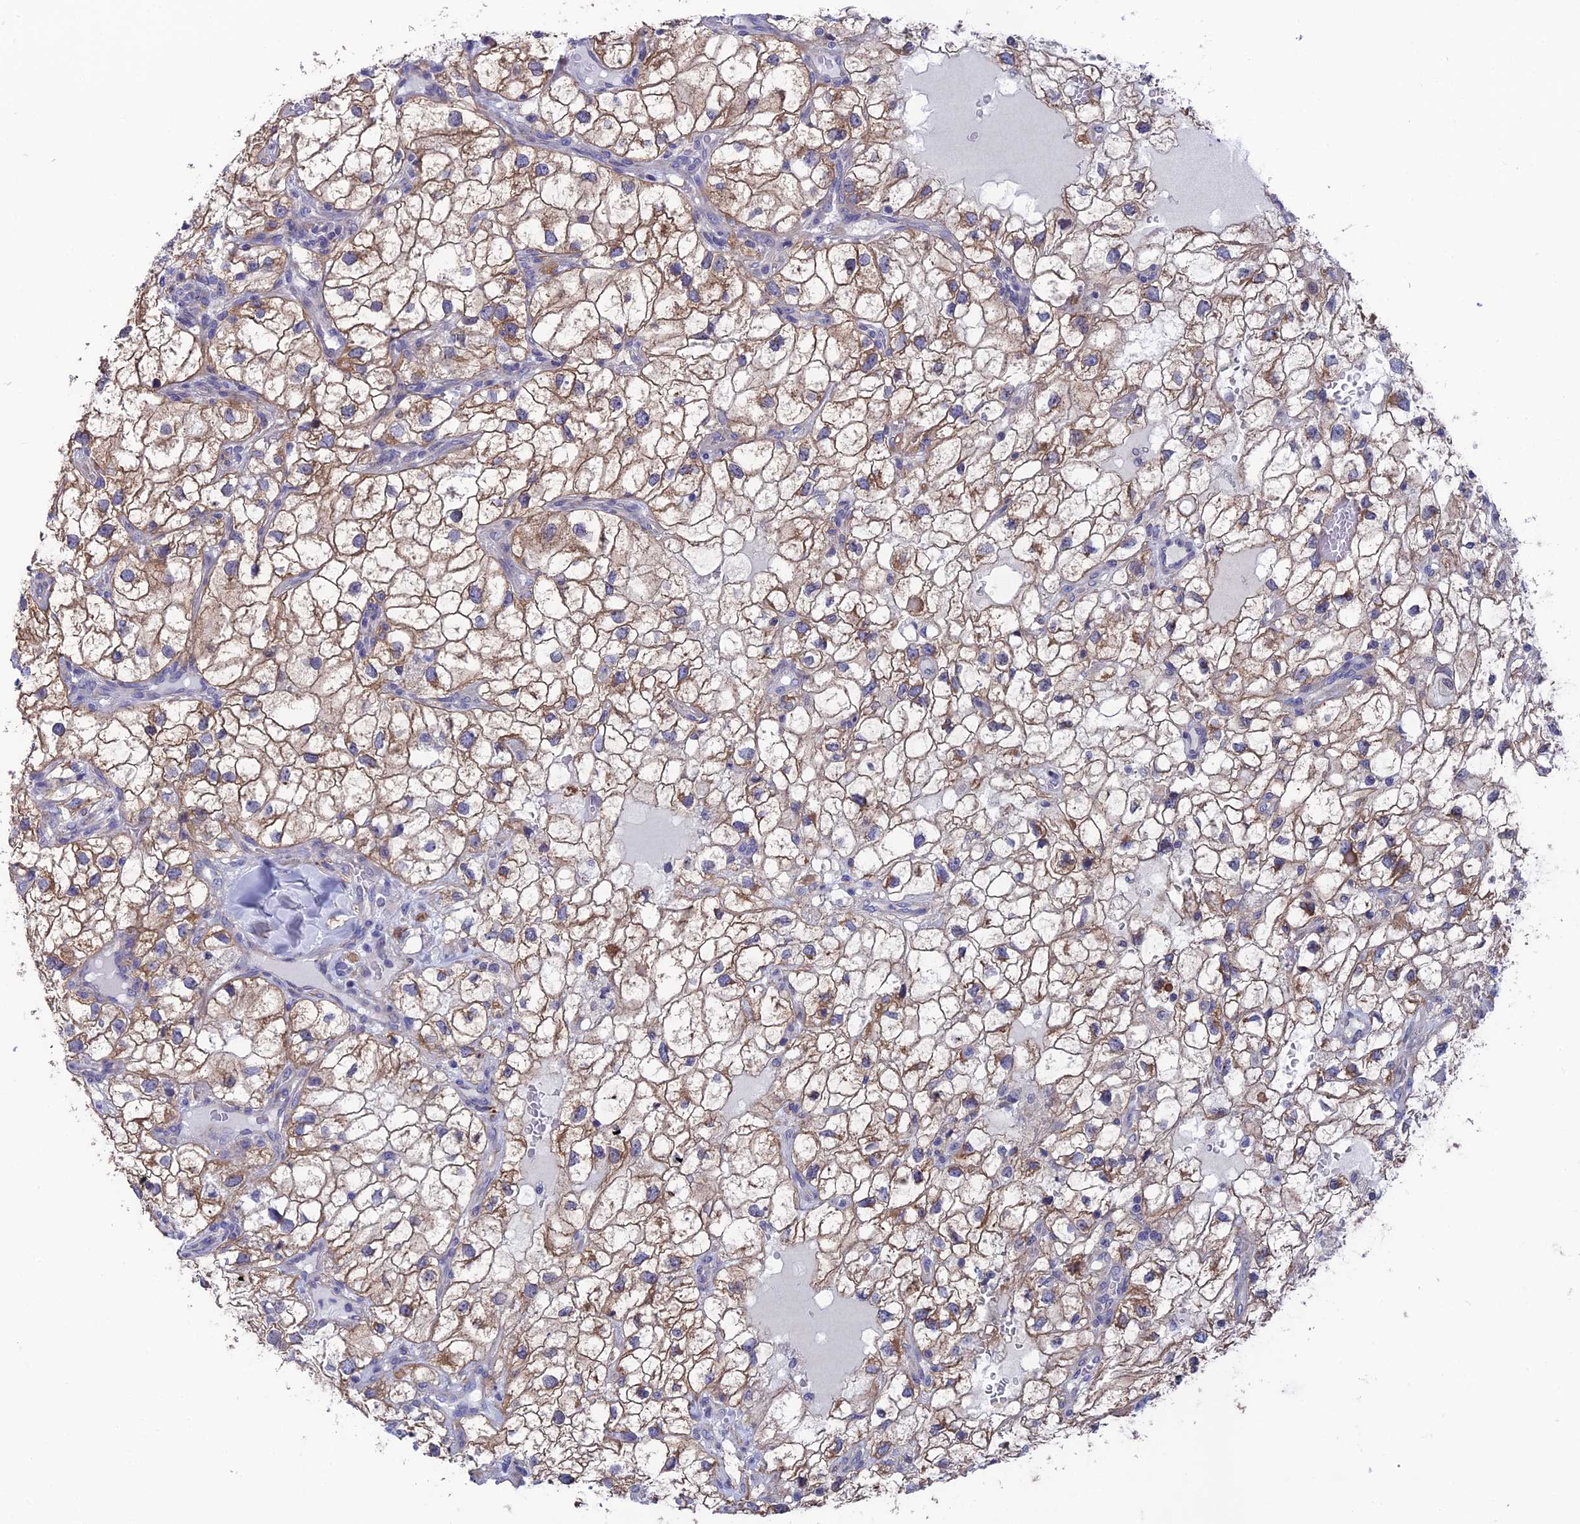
{"staining": {"intensity": "moderate", "quantity": ">75%", "location": "cytoplasmic/membranous"}, "tissue": "renal cancer", "cell_type": "Tumor cells", "image_type": "cancer", "snomed": [{"axis": "morphology", "description": "Adenocarcinoma, NOS"}, {"axis": "topography", "description": "Kidney"}], "caption": "Immunohistochemistry (IHC) histopathology image of human renal cancer stained for a protein (brown), which displays medium levels of moderate cytoplasmic/membranous positivity in about >75% of tumor cells.", "gene": "AK4", "patient": {"sex": "male", "age": 59}}